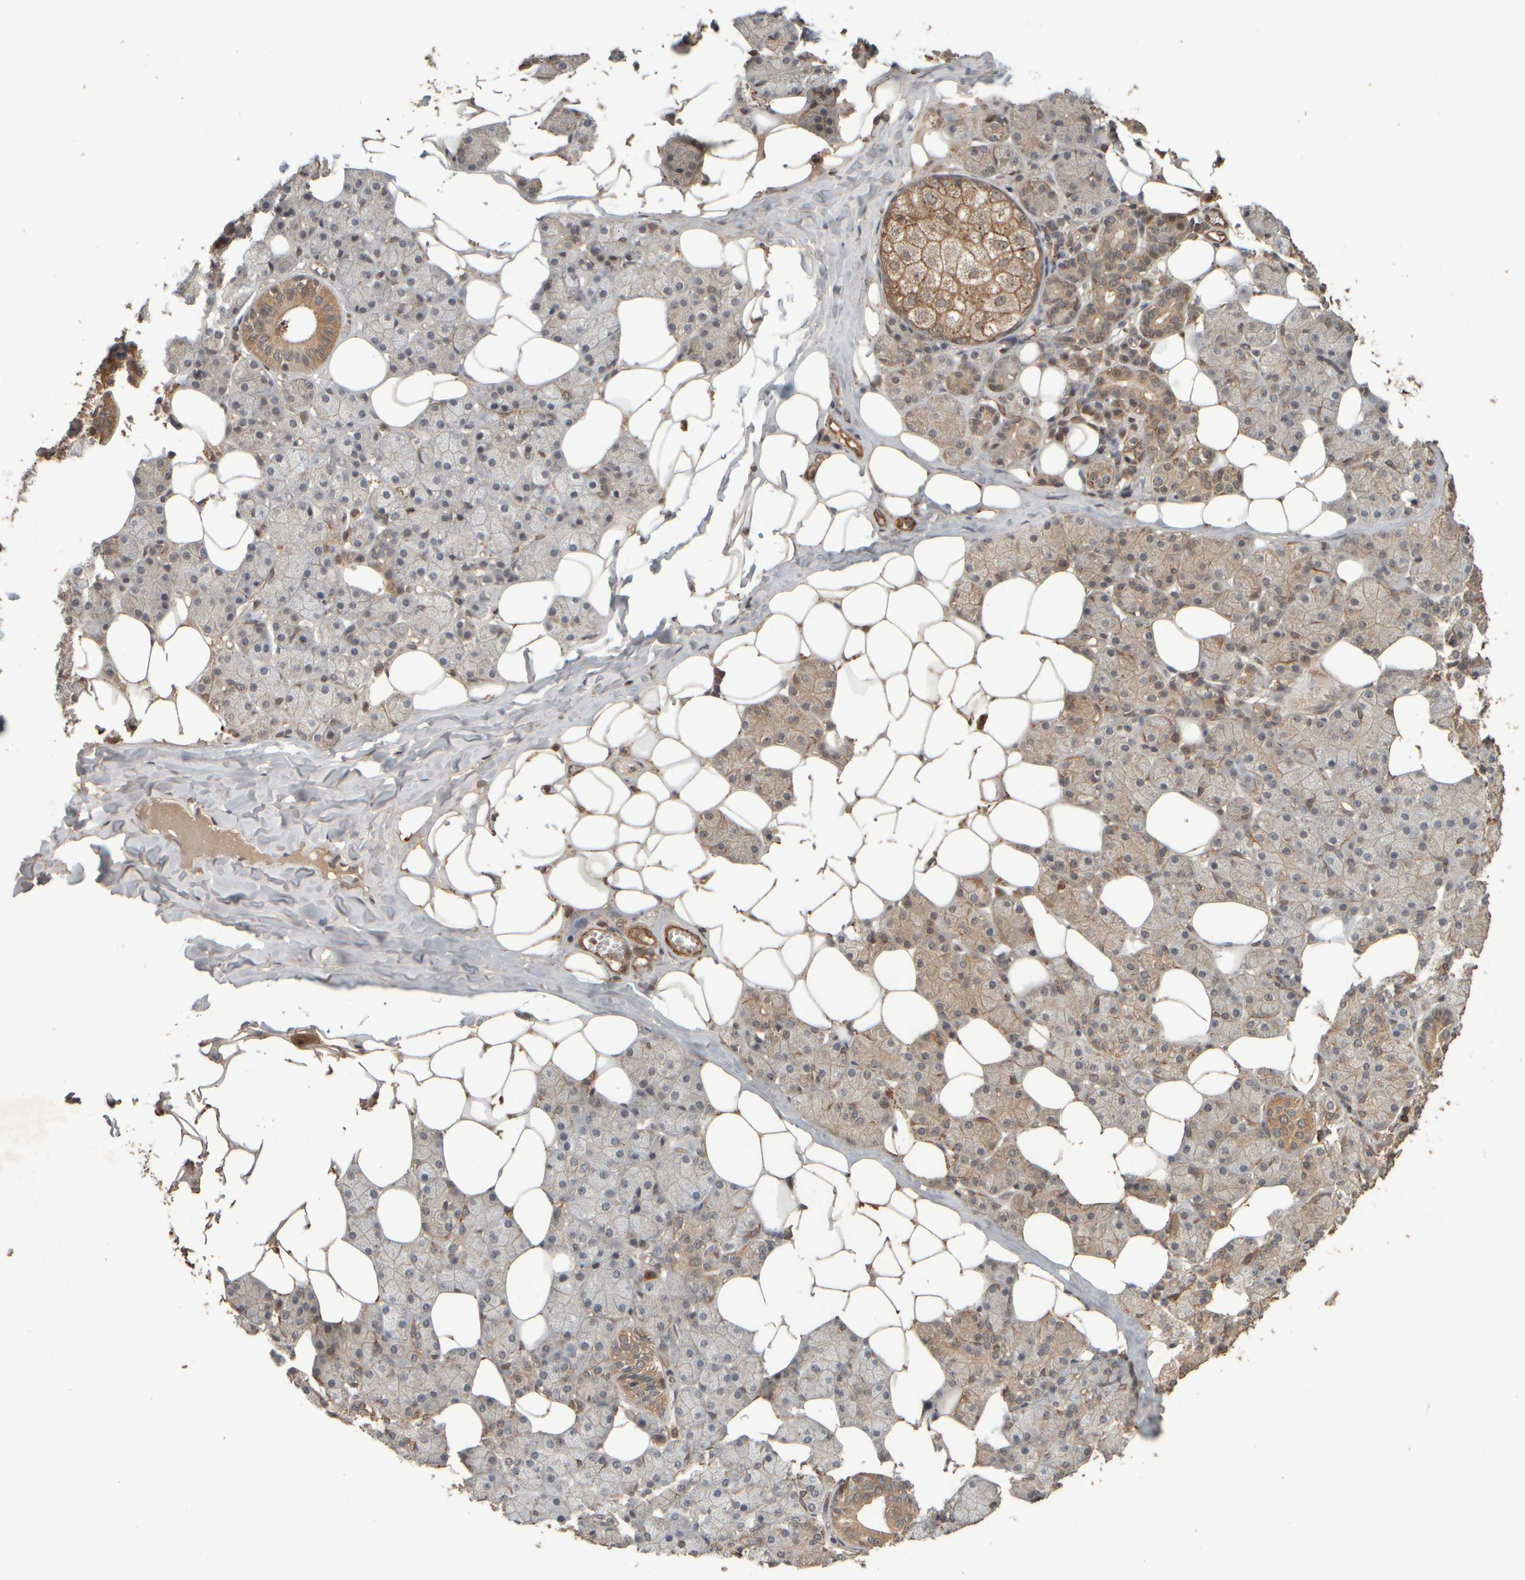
{"staining": {"intensity": "moderate", "quantity": "25%-75%", "location": "cytoplasmic/membranous,nuclear"}, "tissue": "salivary gland", "cell_type": "Glandular cells", "image_type": "normal", "snomed": [{"axis": "morphology", "description": "Normal tissue, NOS"}, {"axis": "topography", "description": "Salivary gland"}], "caption": "The micrograph shows a brown stain indicating the presence of a protein in the cytoplasmic/membranous,nuclear of glandular cells in salivary gland.", "gene": "SPHK1", "patient": {"sex": "female", "age": 33}}